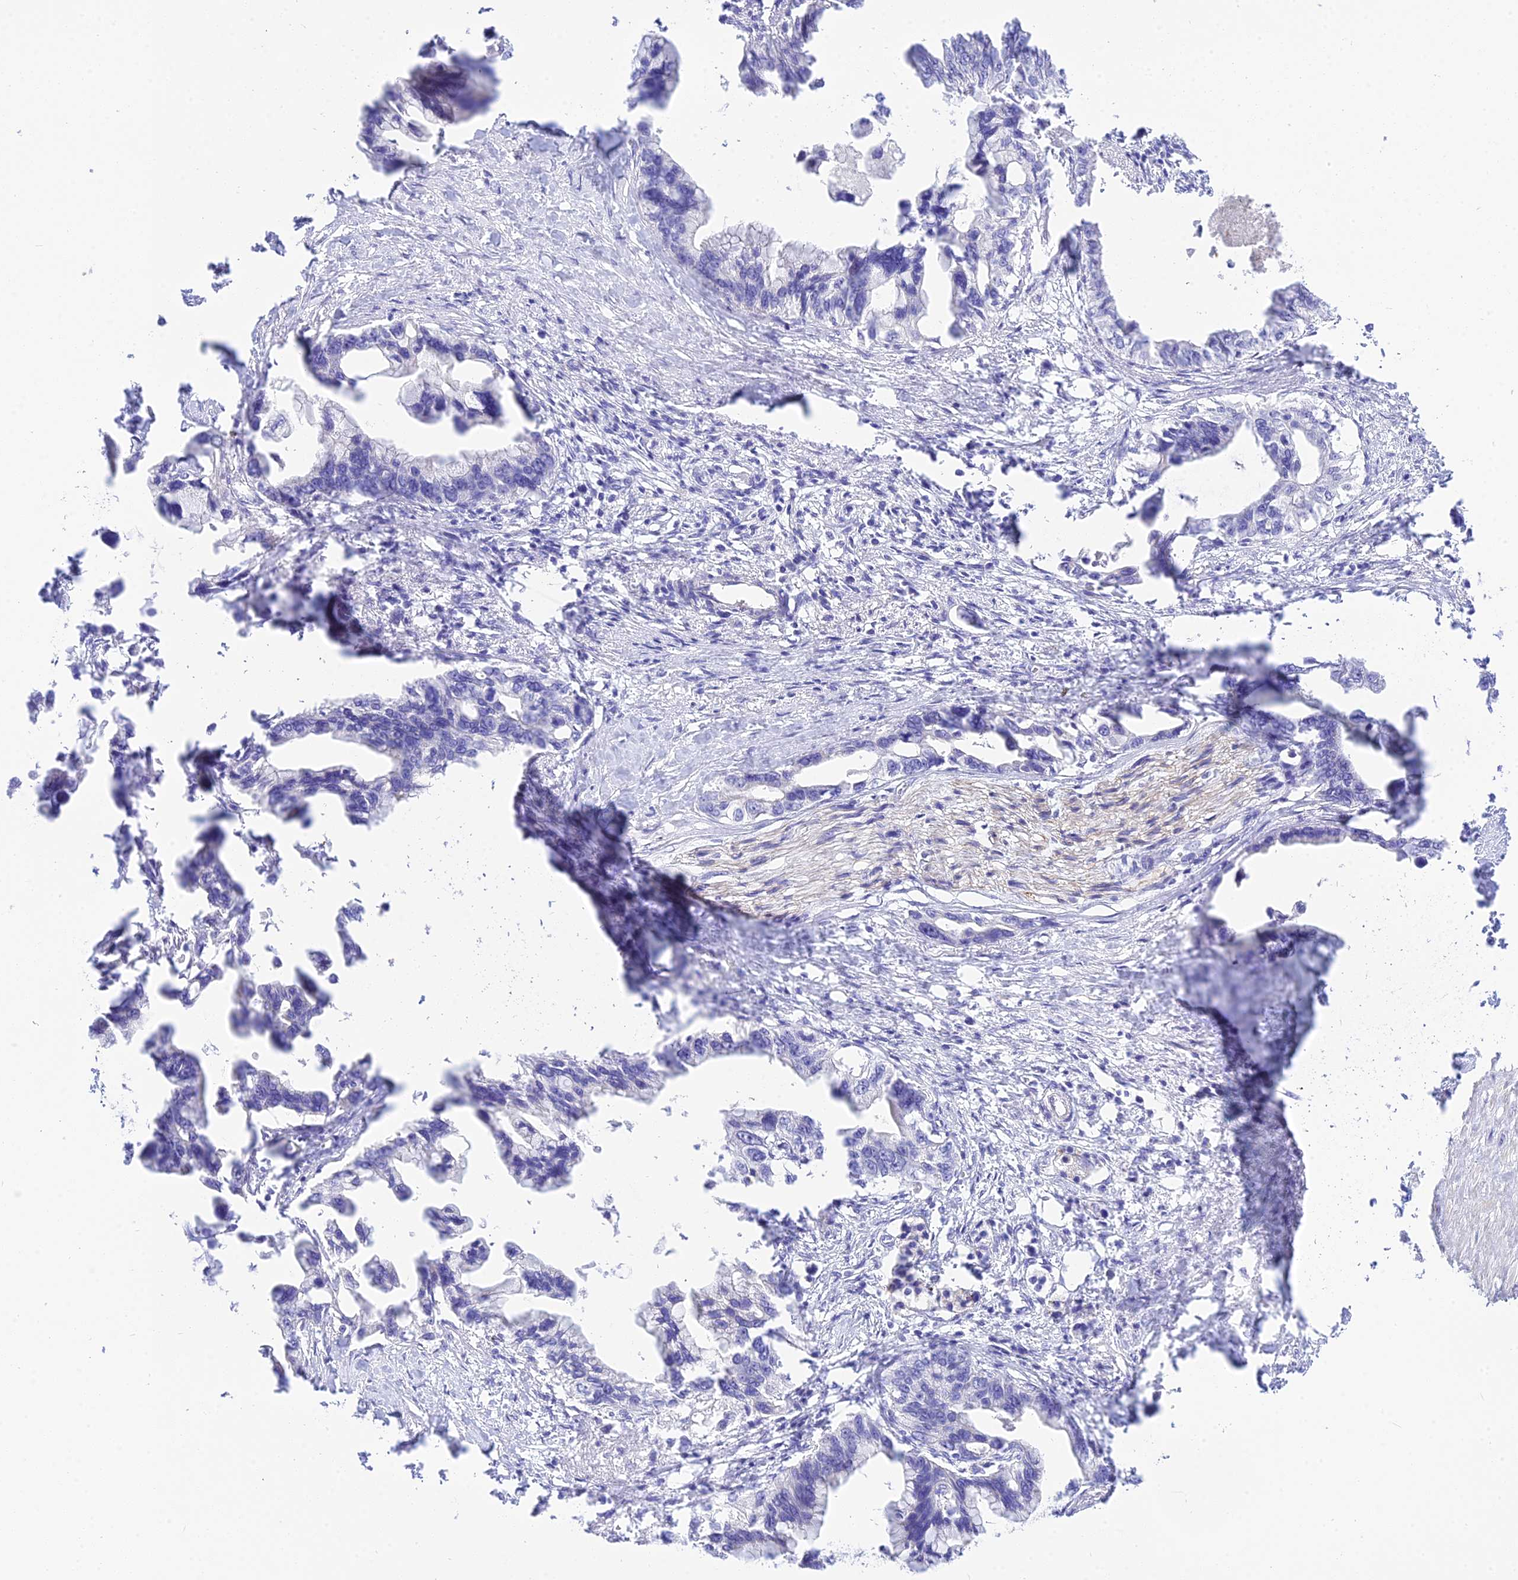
{"staining": {"intensity": "negative", "quantity": "none", "location": "none"}, "tissue": "pancreatic cancer", "cell_type": "Tumor cells", "image_type": "cancer", "snomed": [{"axis": "morphology", "description": "Adenocarcinoma, NOS"}, {"axis": "topography", "description": "Pancreas"}], "caption": "This micrograph is of adenocarcinoma (pancreatic) stained with immunohistochemistry to label a protein in brown with the nuclei are counter-stained blue. There is no positivity in tumor cells.", "gene": "DEFB107A", "patient": {"sex": "female", "age": 83}}